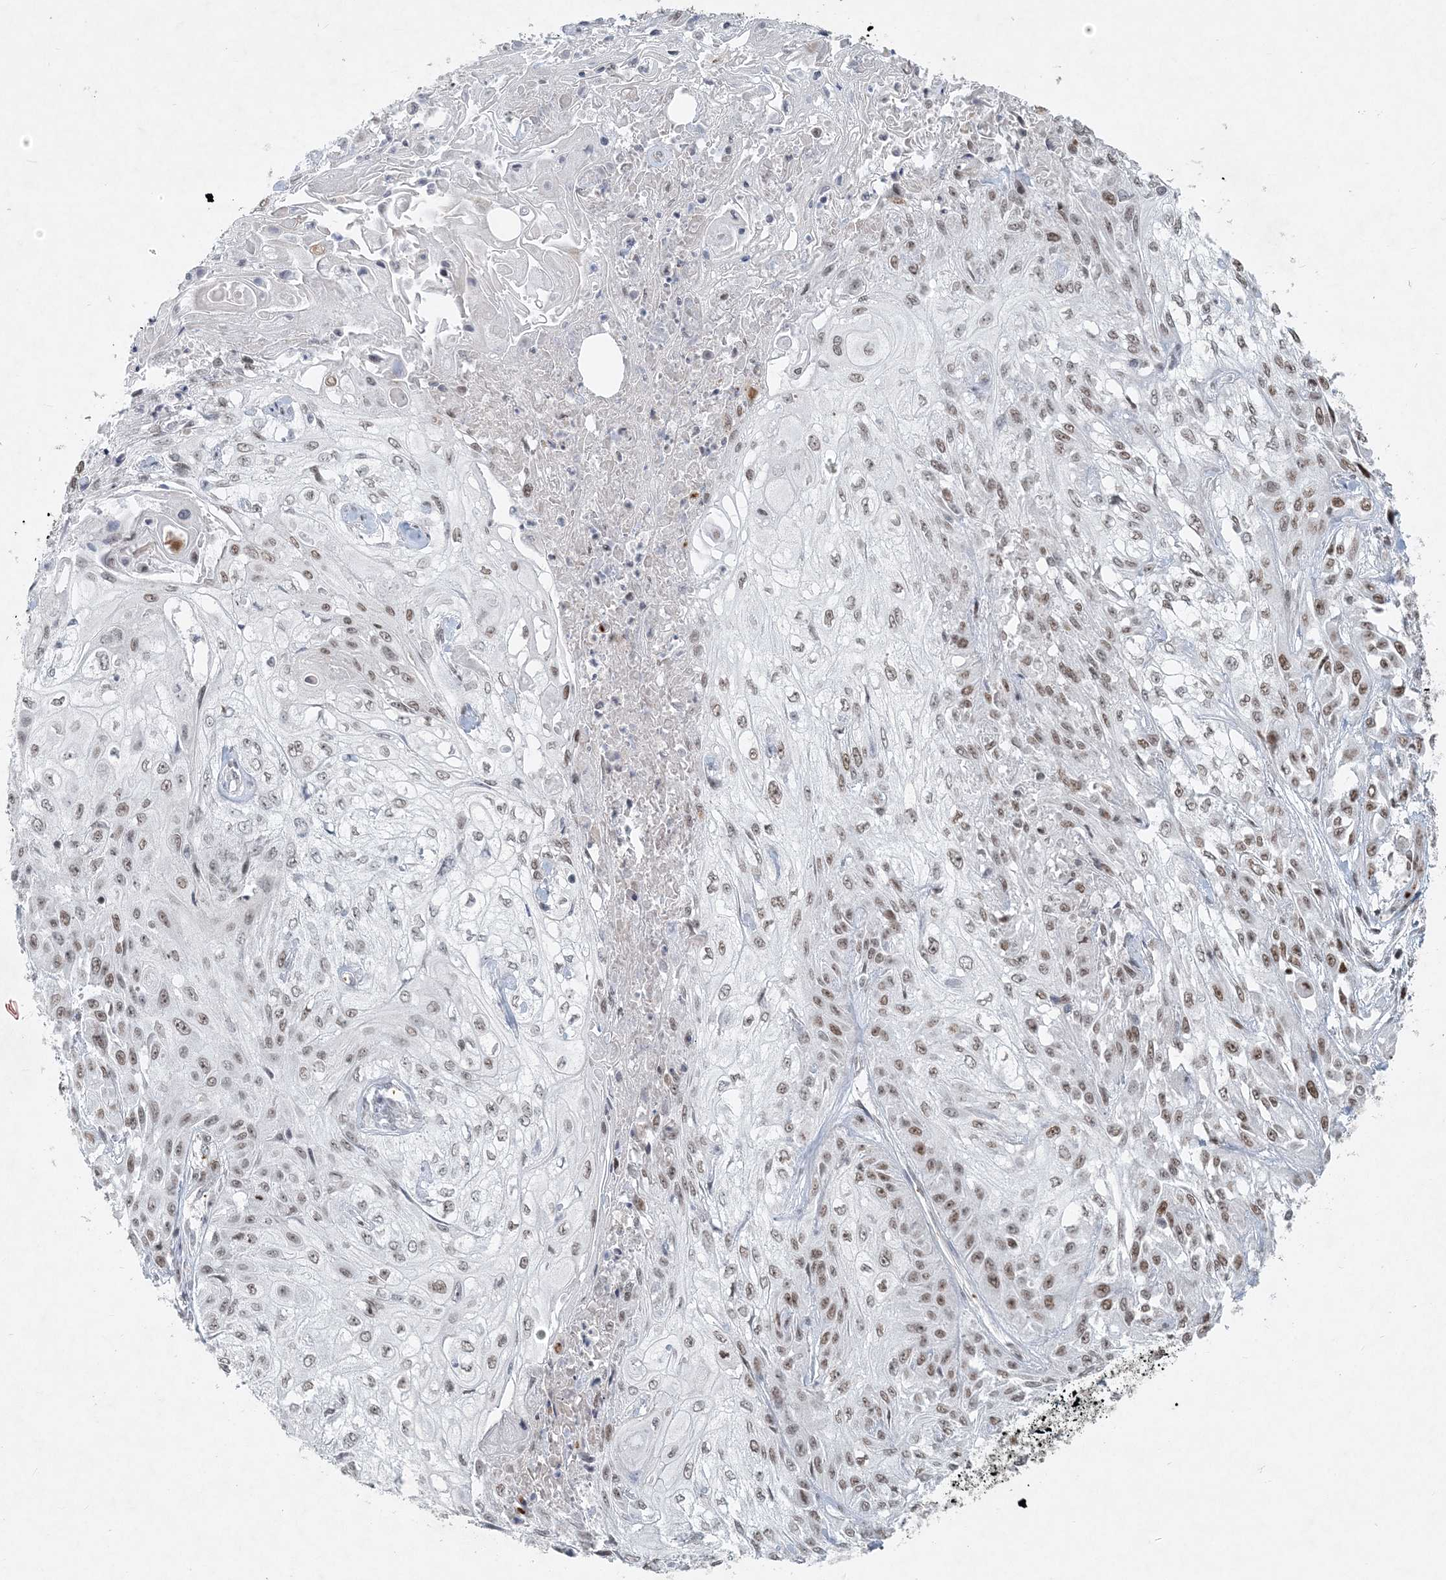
{"staining": {"intensity": "moderate", "quantity": "25%-75%", "location": "nuclear"}, "tissue": "skin cancer", "cell_type": "Tumor cells", "image_type": "cancer", "snomed": [{"axis": "morphology", "description": "Squamous cell carcinoma, NOS"}, {"axis": "morphology", "description": "Squamous cell carcinoma, metastatic, NOS"}, {"axis": "topography", "description": "Skin"}, {"axis": "topography", "description": "Lymph node"}], "caption": "Metastatic squamous cell carcinoma (skin) stained with a brown dye reveals moderate nuclear positive expression in approximately 25%-75% of tumor cells.", "gene": "BAZ1B", "patient": {"sex": "male", "age": 75}}